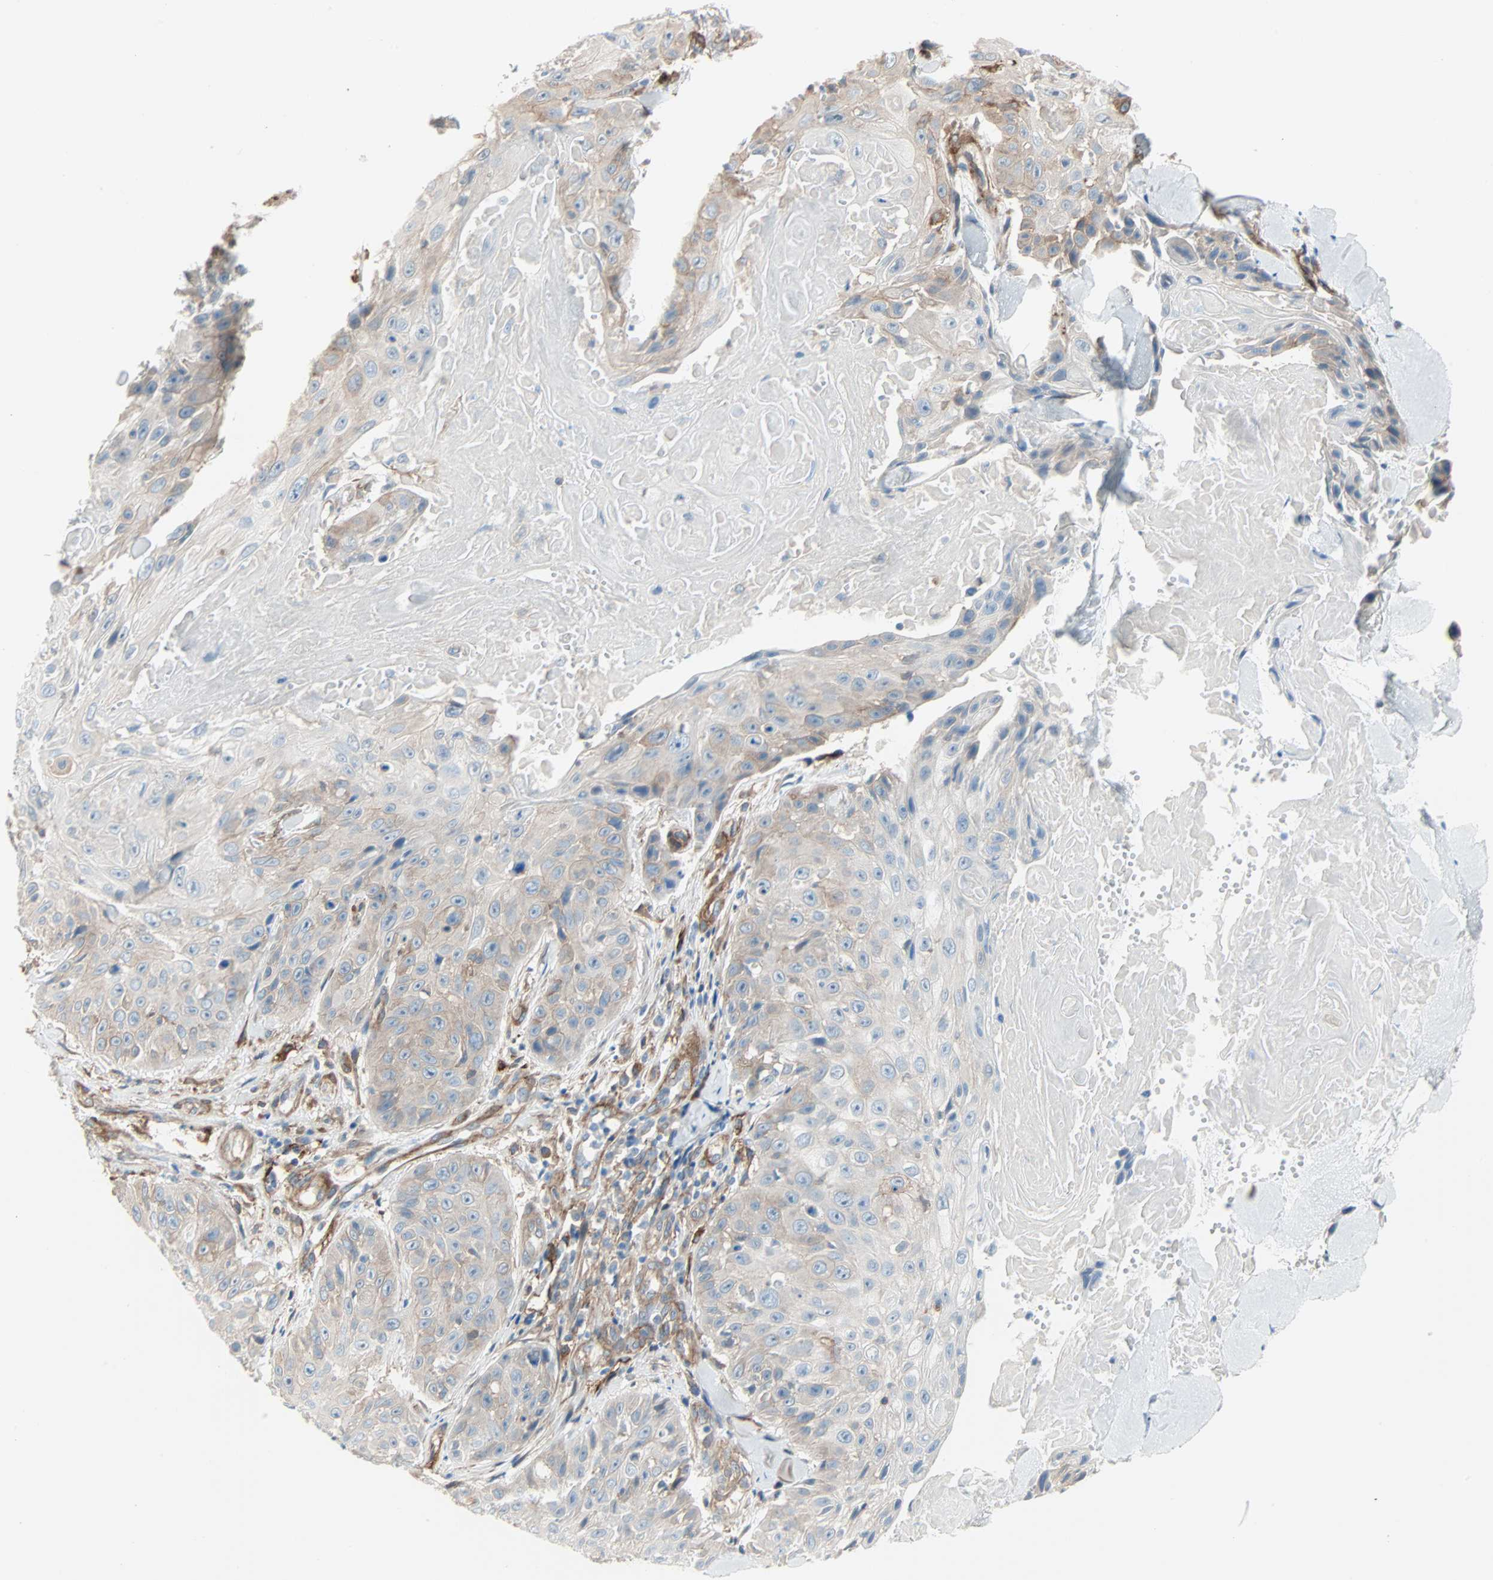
{"staining": {"intensity": "weak", "quantity": ">75%", "location": "cytoplasmic/membranous"}, "tissue": "skin cancer", "cell_type": "Tumor cells", "image_type": "cancer", "snomed": [{"axis": "morphology", "description": "Squamous cell carcinoma, NOS"}, {"axis": "topography", "description": "Skin"}], "caption": "High-power microscopy captured an immunohistochemistry photomicrograph of skin squamous cell carcinoma, revealing weak cytoplasmic/membranous positivity in about >75% of tumor cells.", "gene": "EPB41L2", "patient": {"sex": "male", "age": 86}}